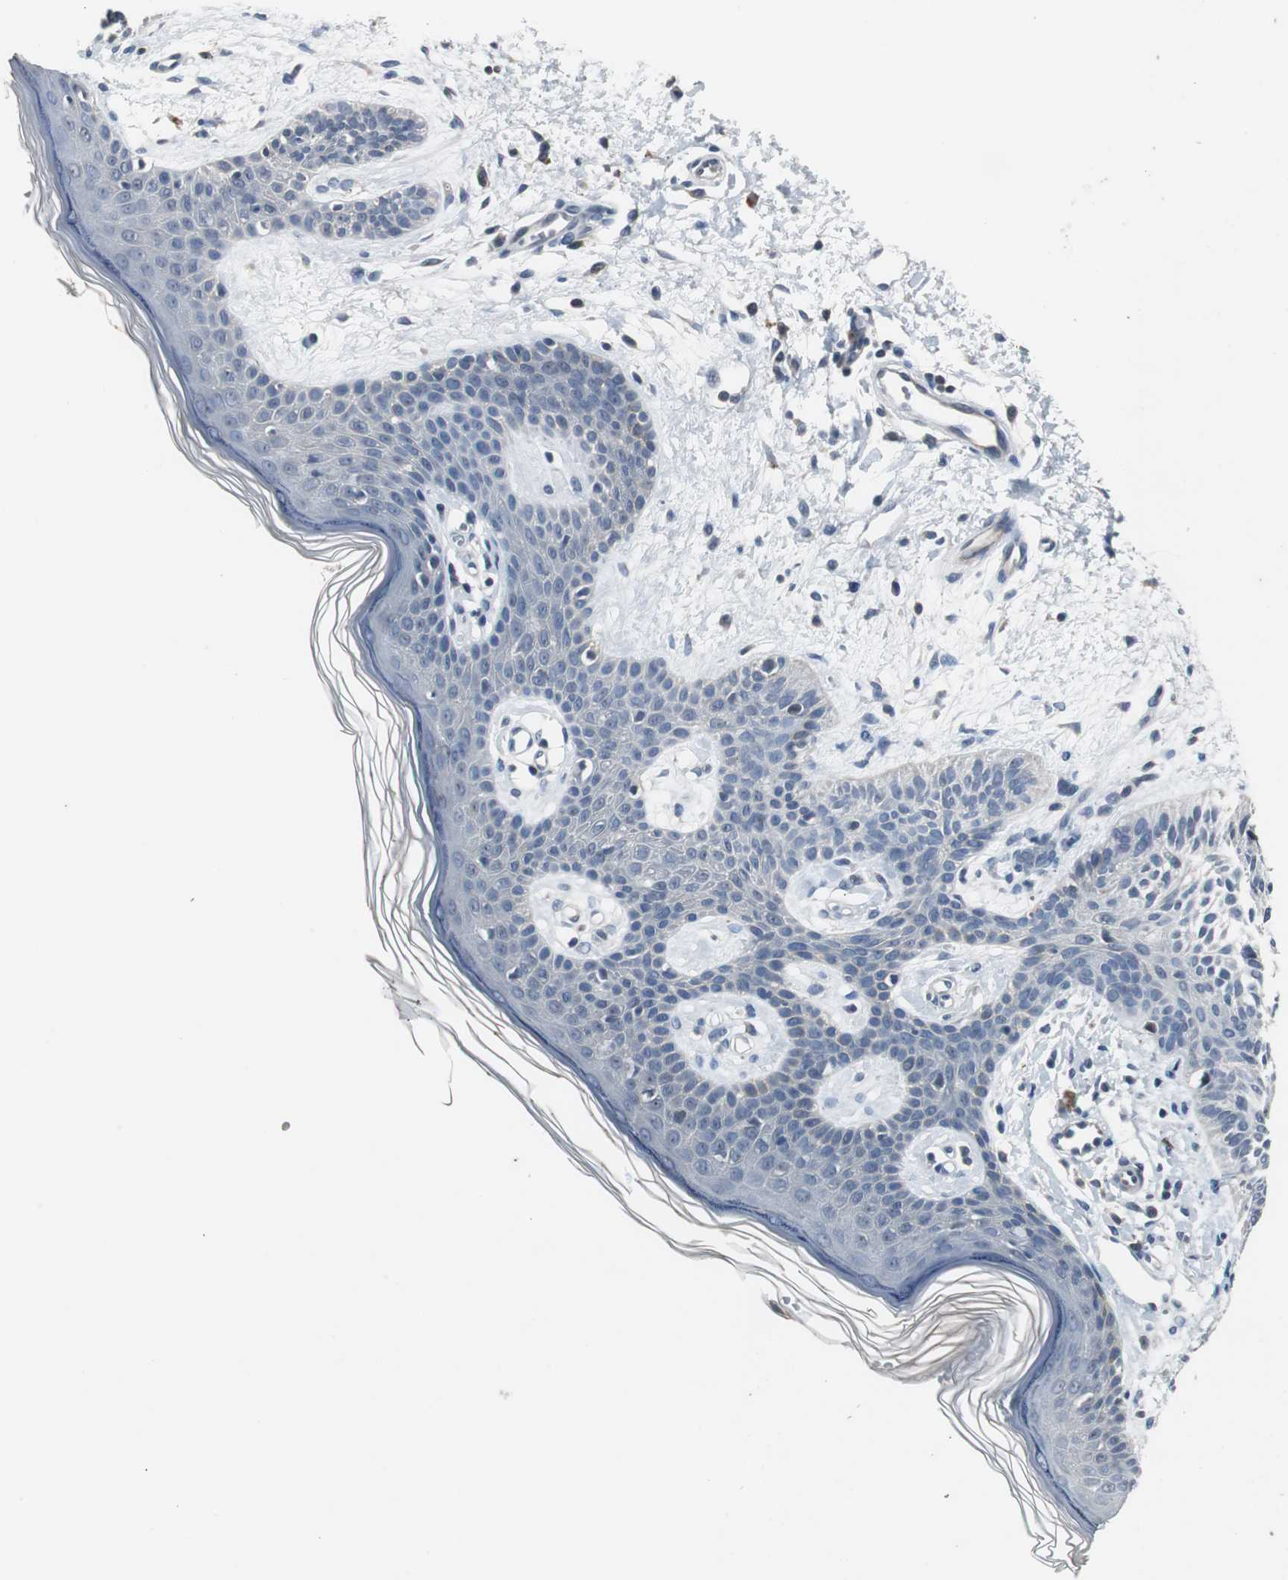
{"staining": {"intensity": "negative", "quantity": "none", "location": "none"}, "tissue": "skin cancer", "cell_type": "Tumor cells", "image_type": "cancer", "snomed": [{"axis": "morphology", "description": "Normal tissue, NOS"}, {"axis": "morphology", "description": "Basal cell carcinoma"}, {"axis": "topography", "description": "Skin"}], "caption": "Immunohistochemistry photomicrograph of basal cell carcinoma (skin) stained for a protein (brown), which displays no positivity in tumor cells. (Stains: DAB (3,3'-diaminobenzidine) IHC with hematoxylin counter stain, Microscopy: brightfield microscopy at high magnification).", "gene": "PCYT1B", "patient": {"sex": "female", "age": 69}}